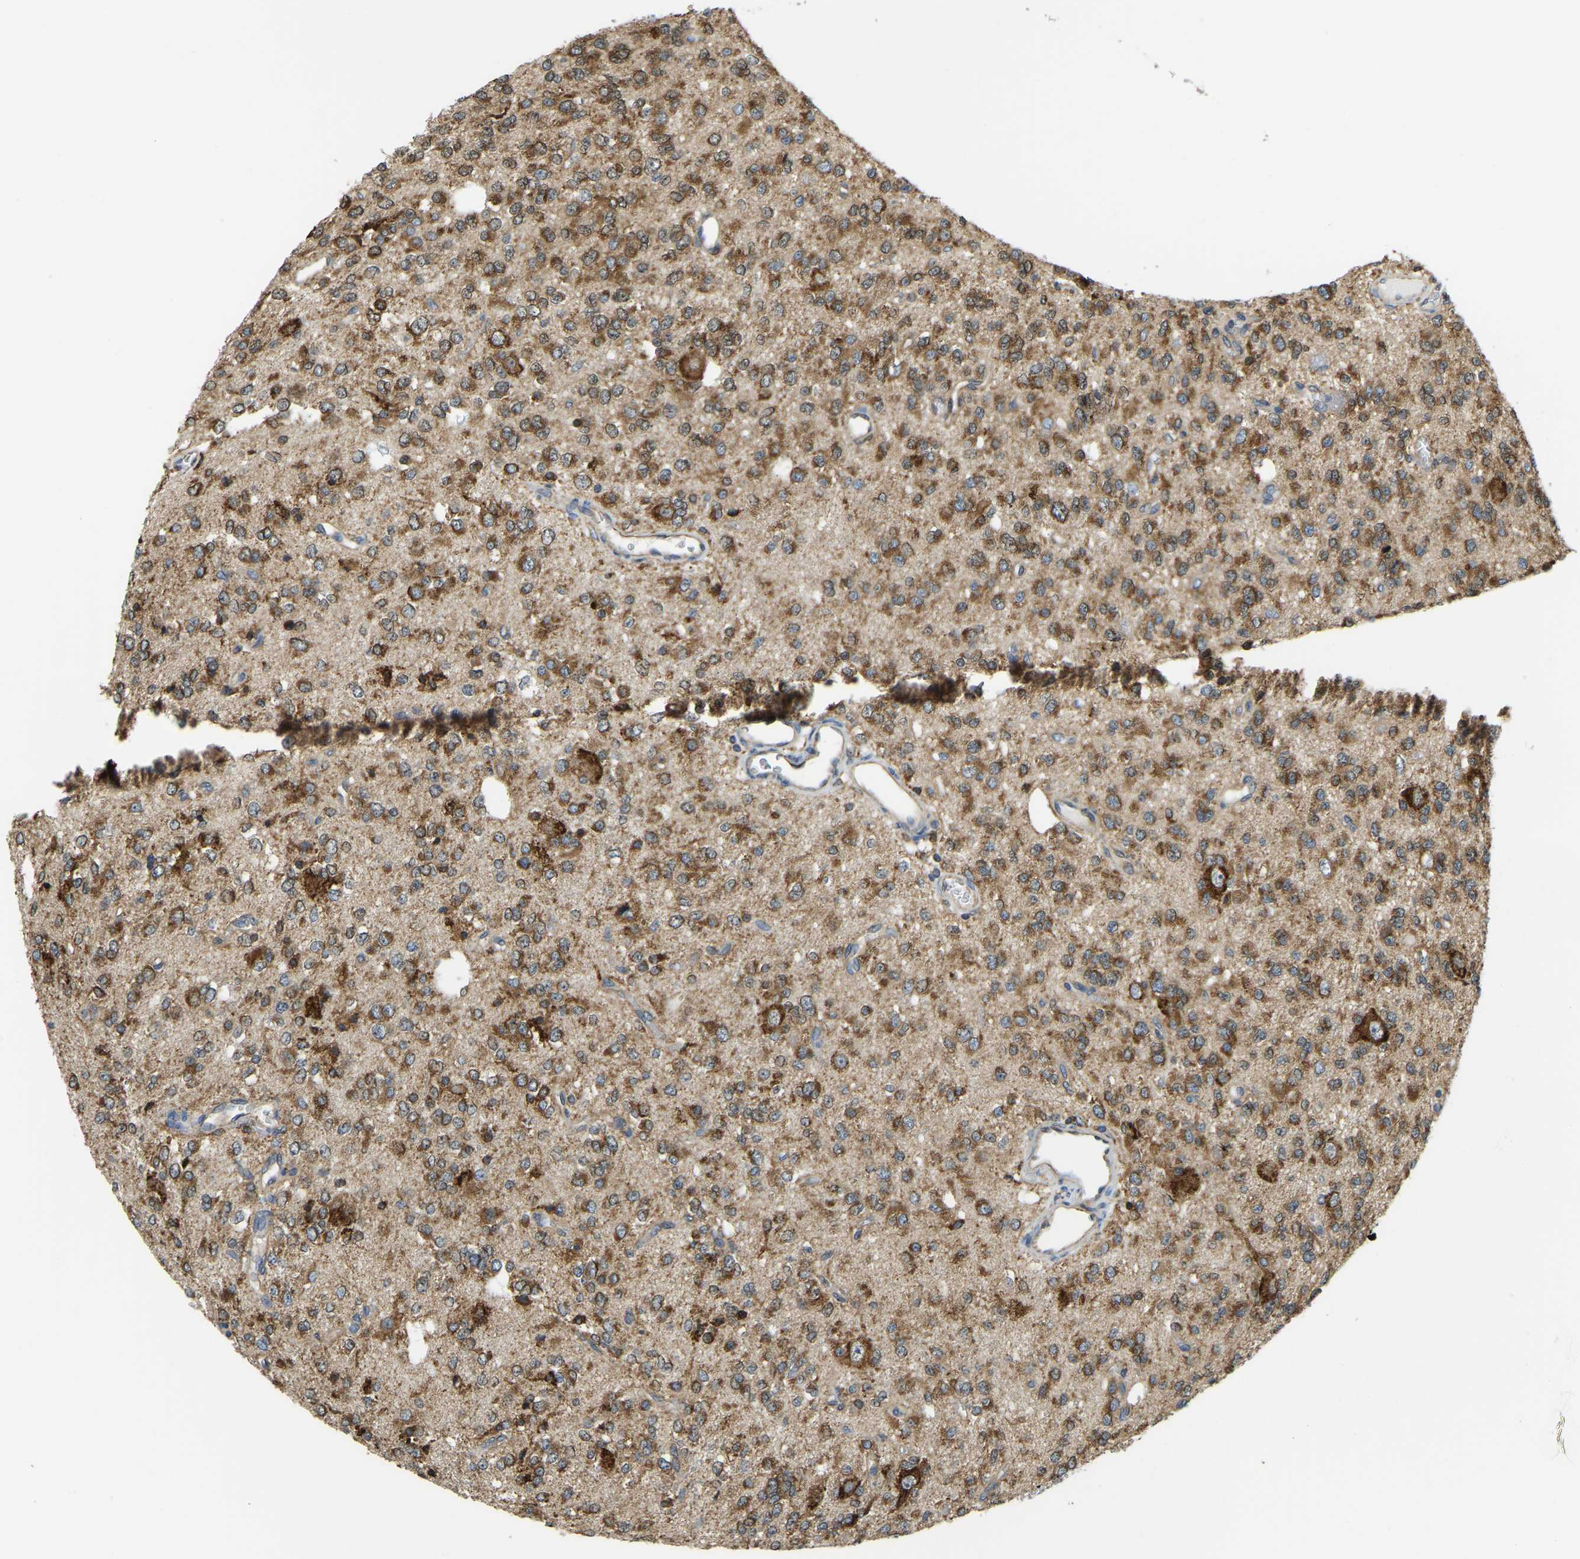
{"staining": {"intensity": "moderate", "quantity": ">75%", "location": "cytoplasmic/membranous"}, "tissue": "glioma", "cell_type": "Tumor cells", "image_type": "cancer", "snomed": [{"axis": "morphology", "description": "Glioma, malignant, Low grade"}, {"axis": "topography", "description": "Brain"}], "caption": "Malignant glioma (low-grade) was stained to show a protein in brown. There is medium levels of moderate cytoplasmic/membranous positivity in approximately >75% of tumor cells.", "gene": "RNF115", "patient": {"sex": "male", "age": 38}}